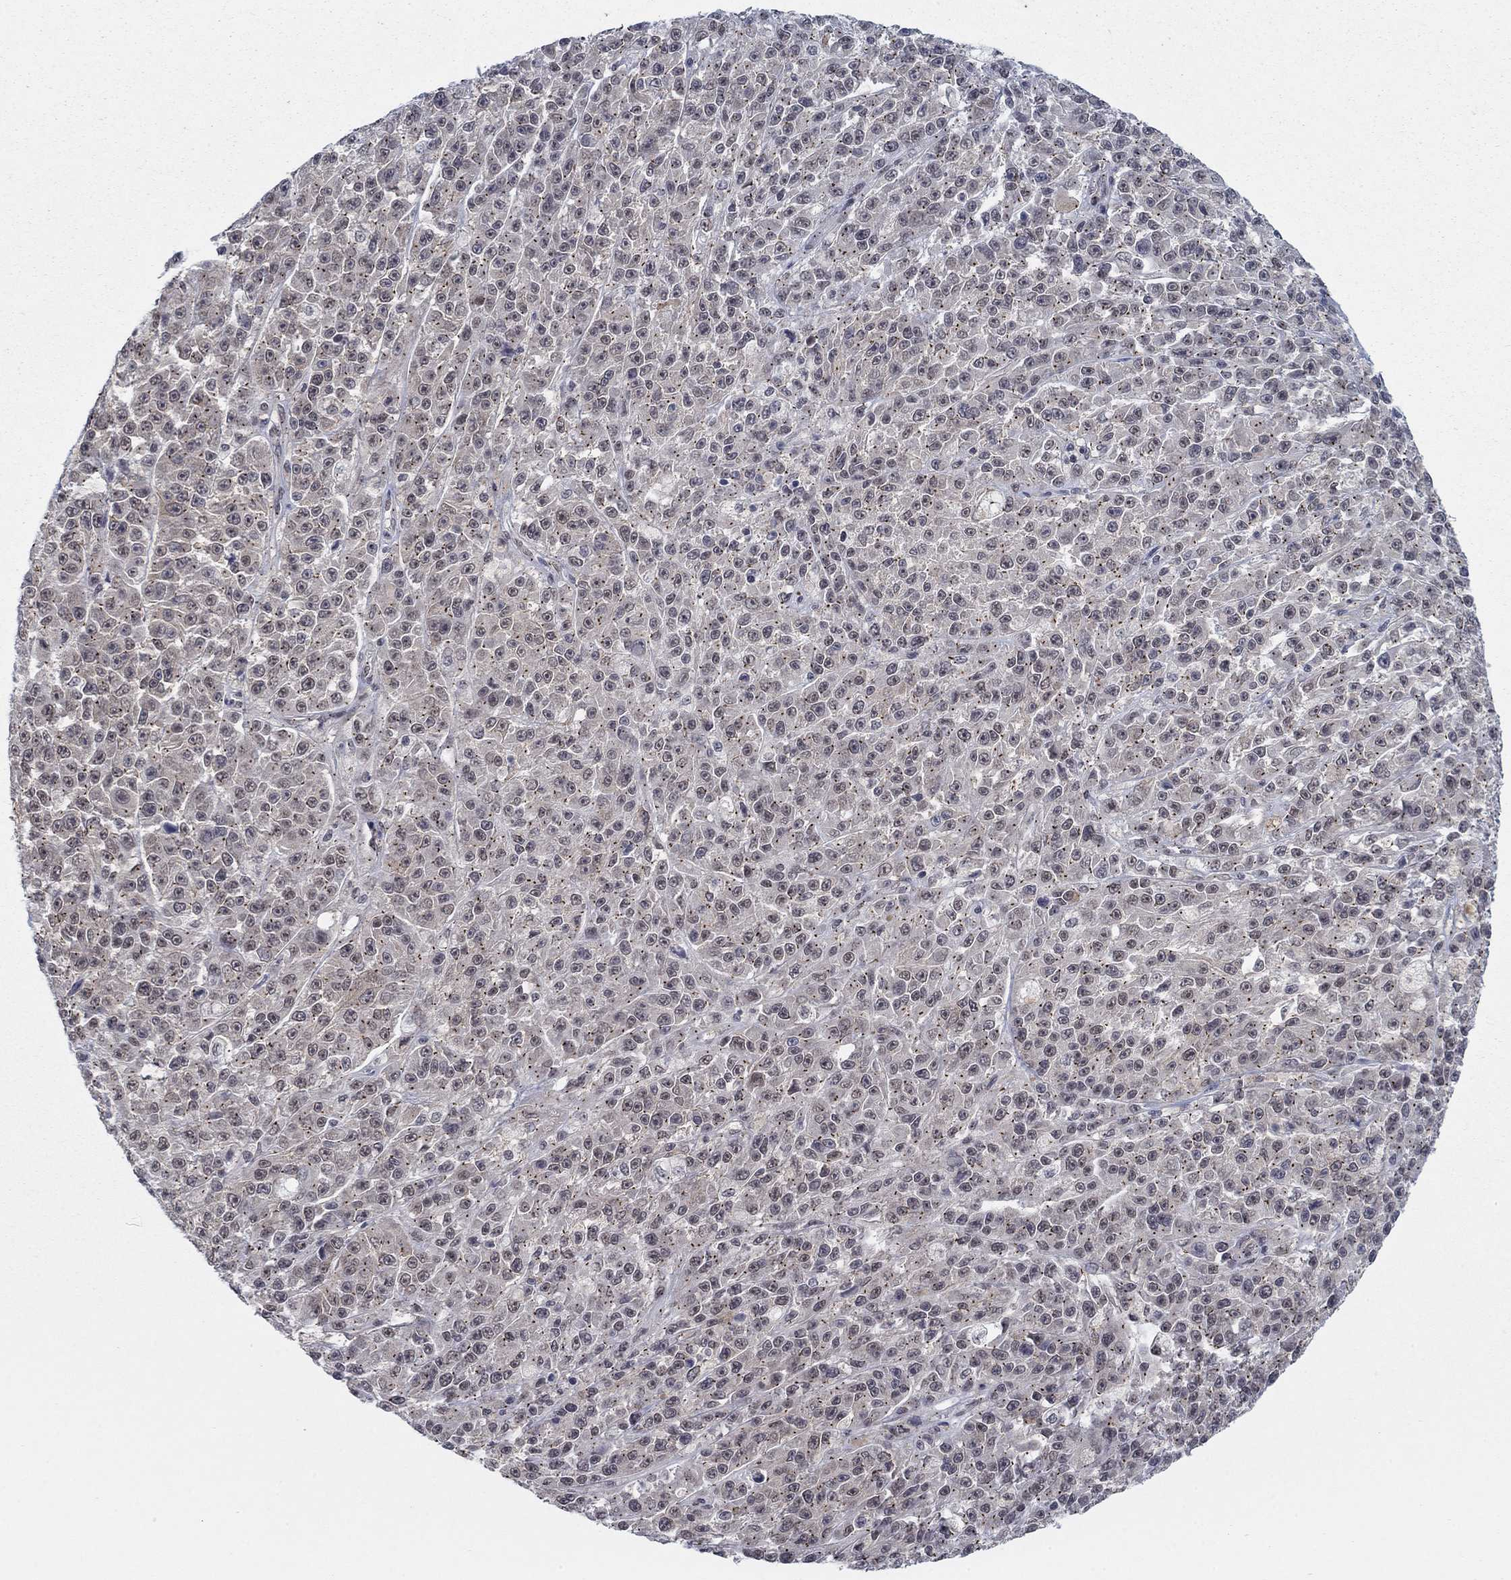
{"staining": {"intensity": "moderate", "quantity": "25%-75%", "location": "cytoplasmic/membranous"}, "tissue": "melanoma", "cell_type": "Tumor cells", "image_type": "cancer", "snomed": [{"axis": "morphology", "description": "Malignant melanoma, NOS"}, {"axis": "topography", "description": "Skin"}], "caption": "Immunohistochemical staining of malignant melanoma shows medium levels of moderate cytoplasmic/membranous staining in about 25%-75% of tumor cells.", "gene": "SH3RF1", "patient": {"sex": "female", "age": 58}}